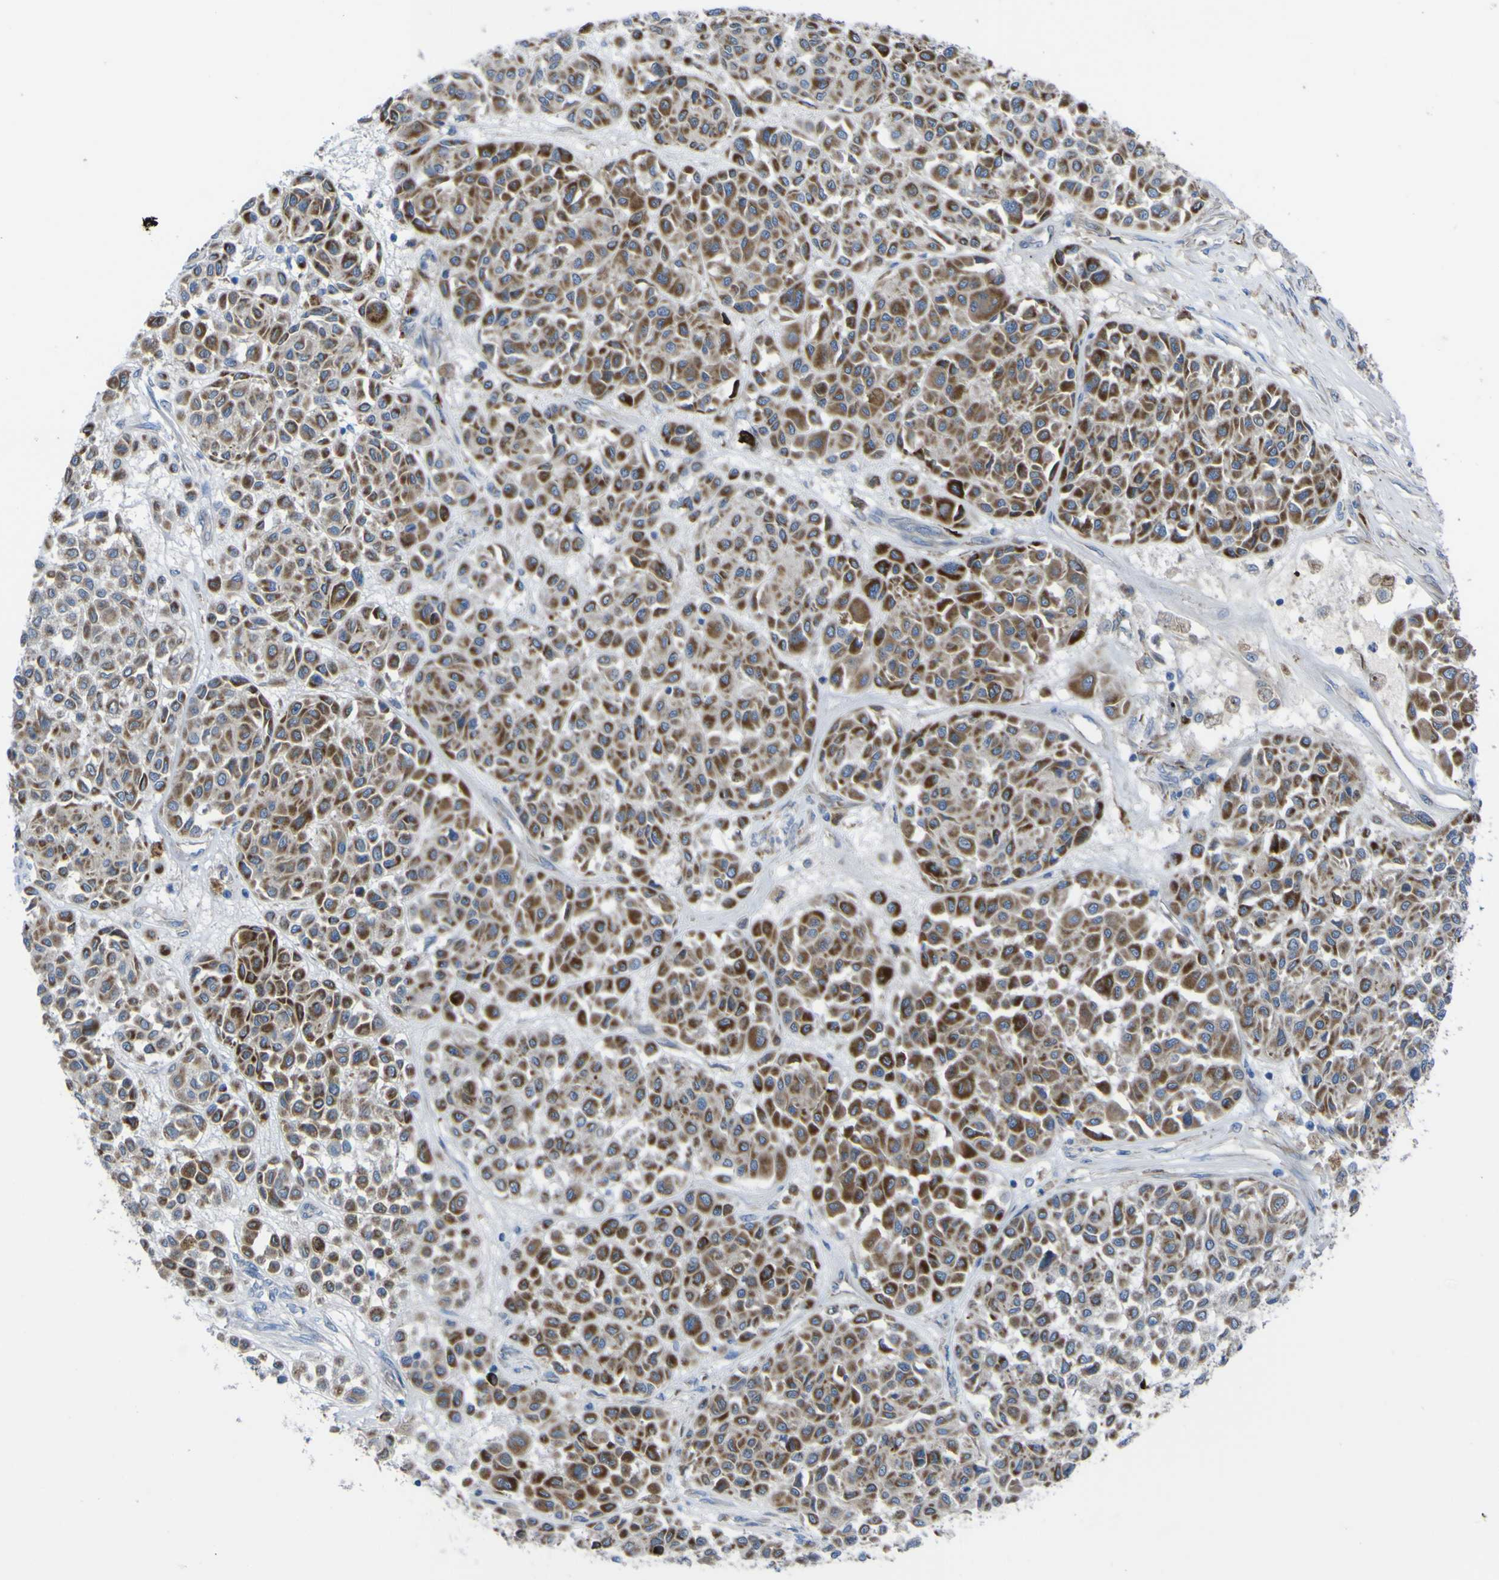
{"staining": {"intensity": "strong", "quantity": ">75%", "location": "cytoplasmic/membranous"}, "tissue": "melanoma", "cell_type": "Tumor cells", "image_type": "cancer", "snomed": [{"axis": "morphology", "description": "Malignant melanoma, Metastatic site"}, {"axis": "topography", "description": "Soft tissue"}], "caption": "Protein staining reveals strong cytoplasmic/membranous staining in approximately >75% of tumor cells in malignant melanoma (metastatic site).", "gene": "CST3", "patient": {"sex": "male", "age": 41}}